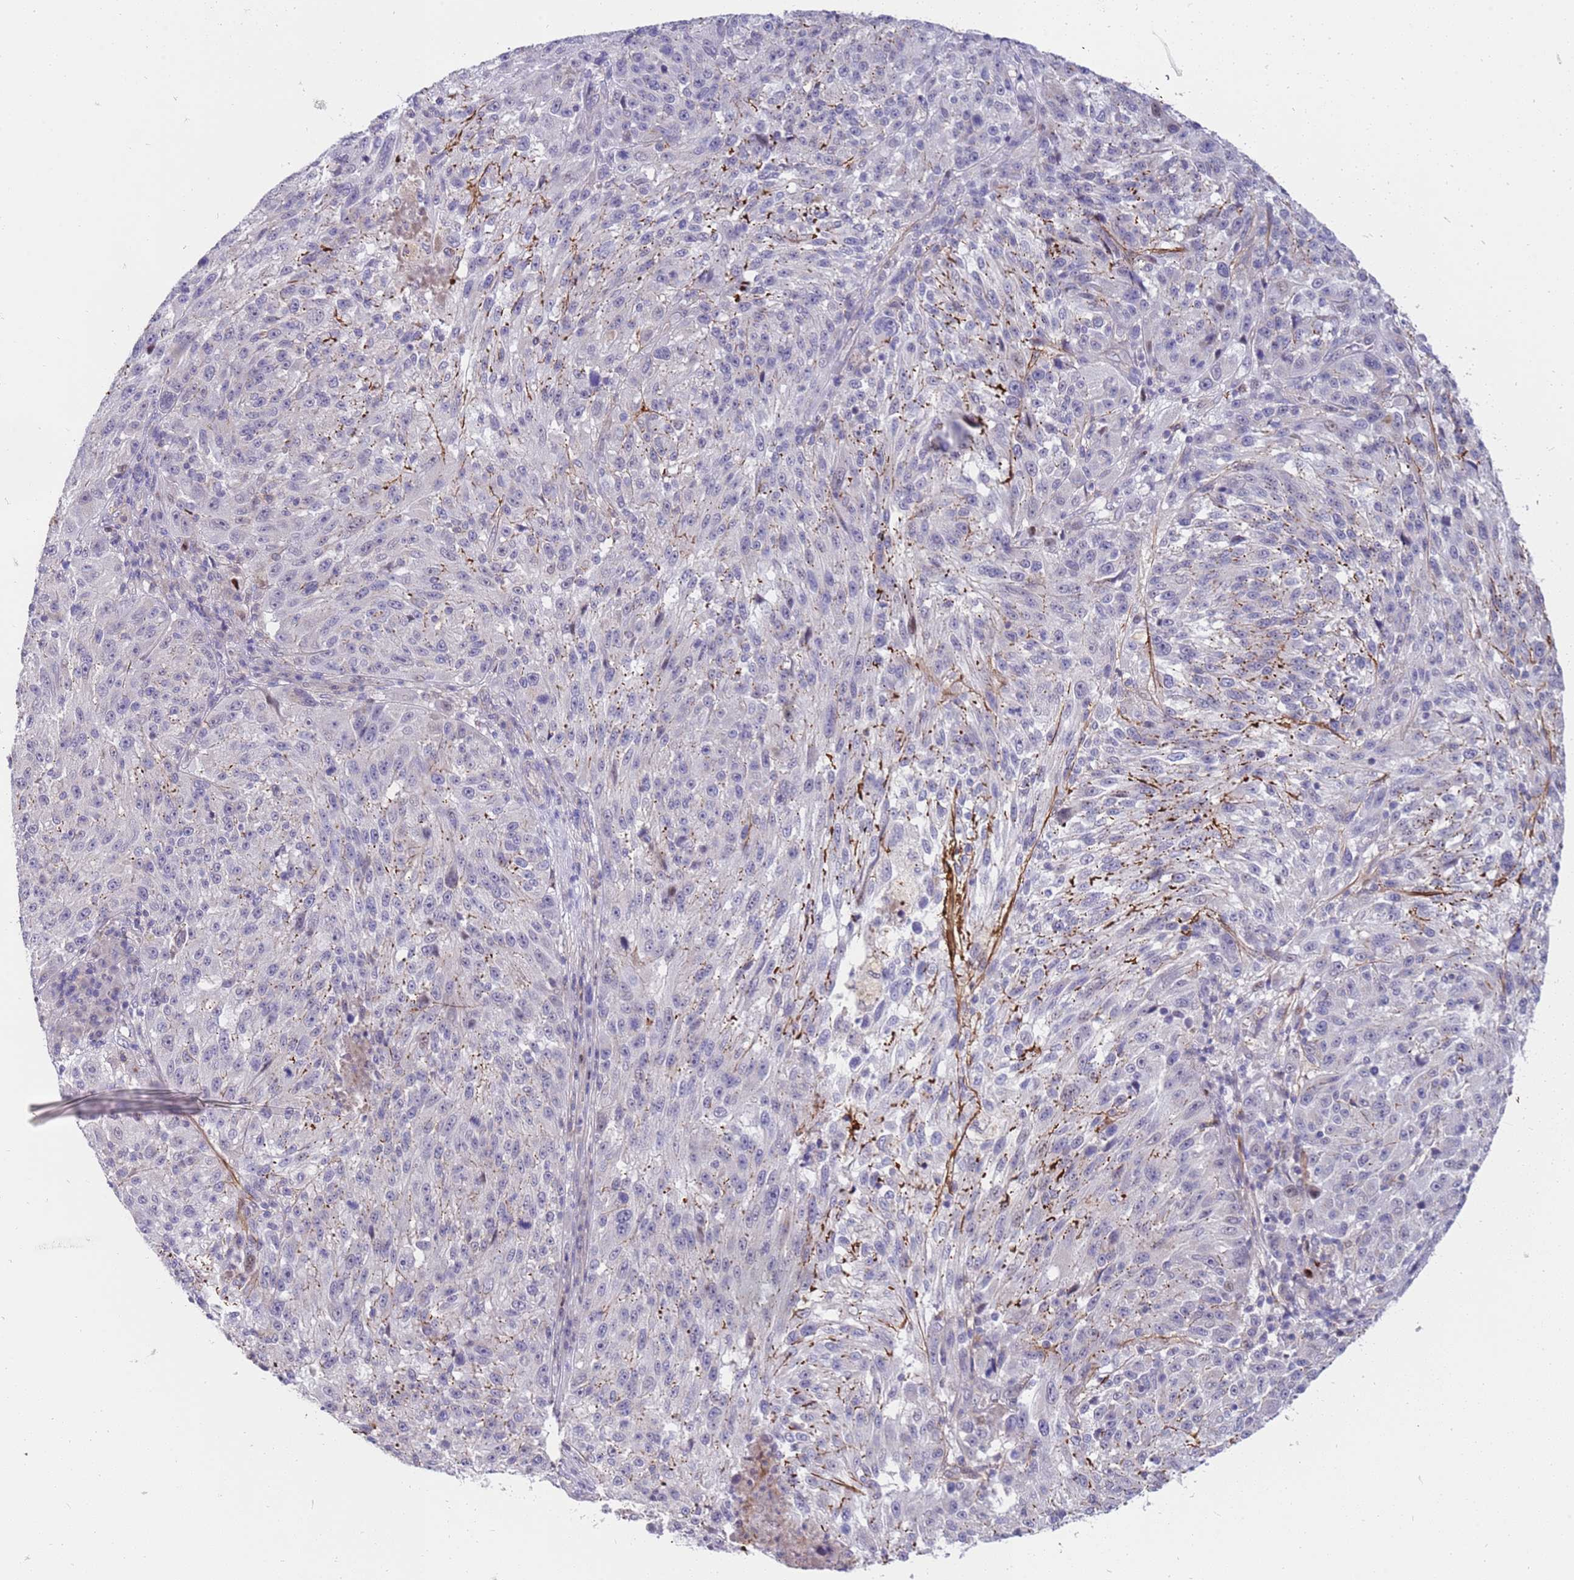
{"staining": {"intensity": "negative", "quantity": "none", "location": "none"}, "tissue": "melanoma", "cell_type": "Tumor cells", "image_type": "cancer", "snomed": [{"axis": "morphology", "description": "Malignant melanoma, NOS"}, {"axis": "topography", "description": "Skin"}], "caption": "Histopathology image shows no significant protein staining in tumor cells of malignant melanoma.", "gene": "STK25", "patient": {"sex": "male", "age": 53}}